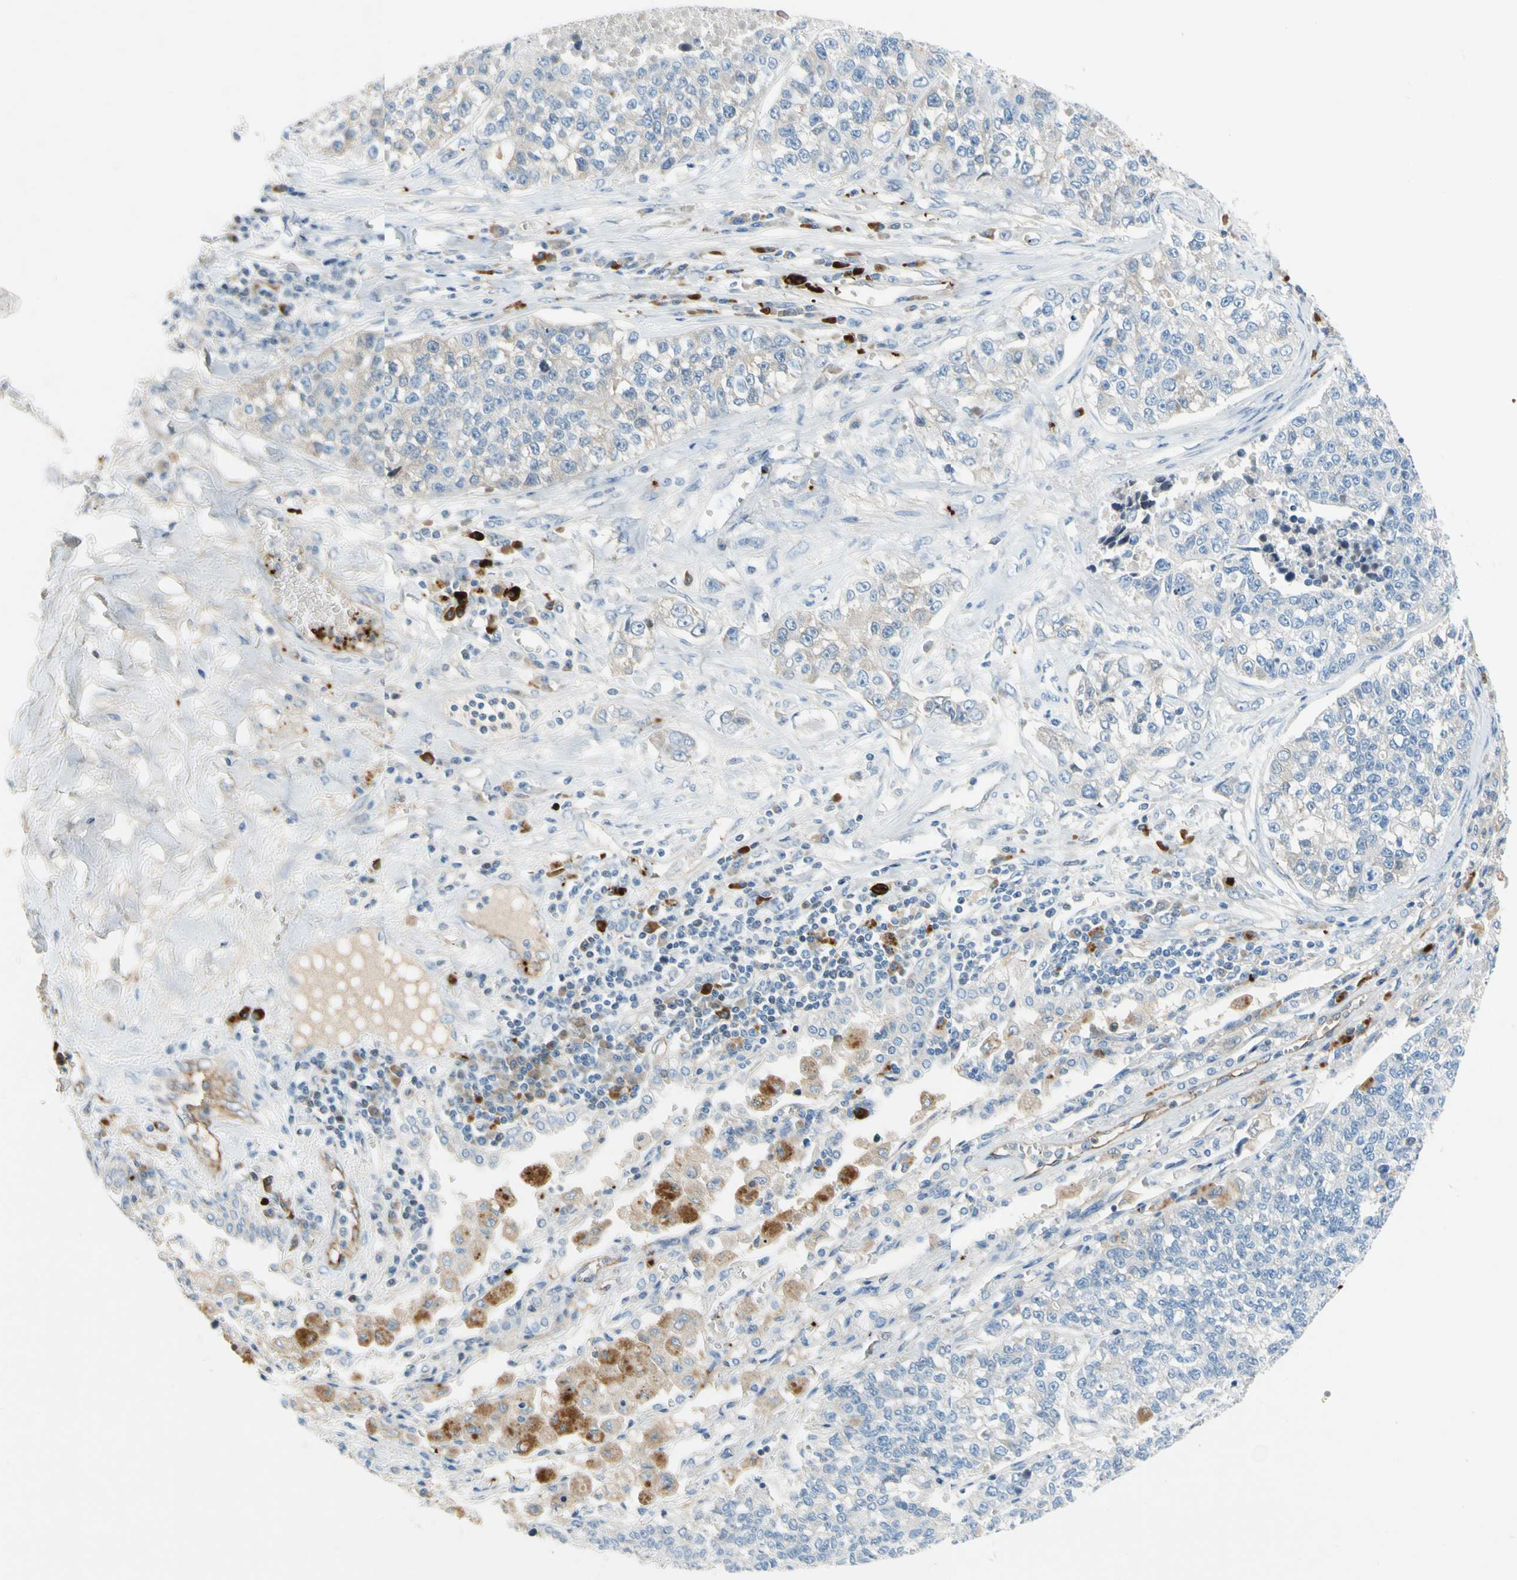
{"staining": {"intensity": "negative", "quantity": "none", "location": "none"}, "tissue": "lung cancer", "cell_type": "Tumor cells", "image_type": "cancer", "snomed": [{"axis": "morphology", "description": "Adenocarcinoma, NOS"}, {"axis": "topography", "description": "Lung"}], "caption": "Image shows no significant protein staining in tumor cells of lung cancer.", "gene": "PPBP", "patient": {"sex": "male", "age": 49}}